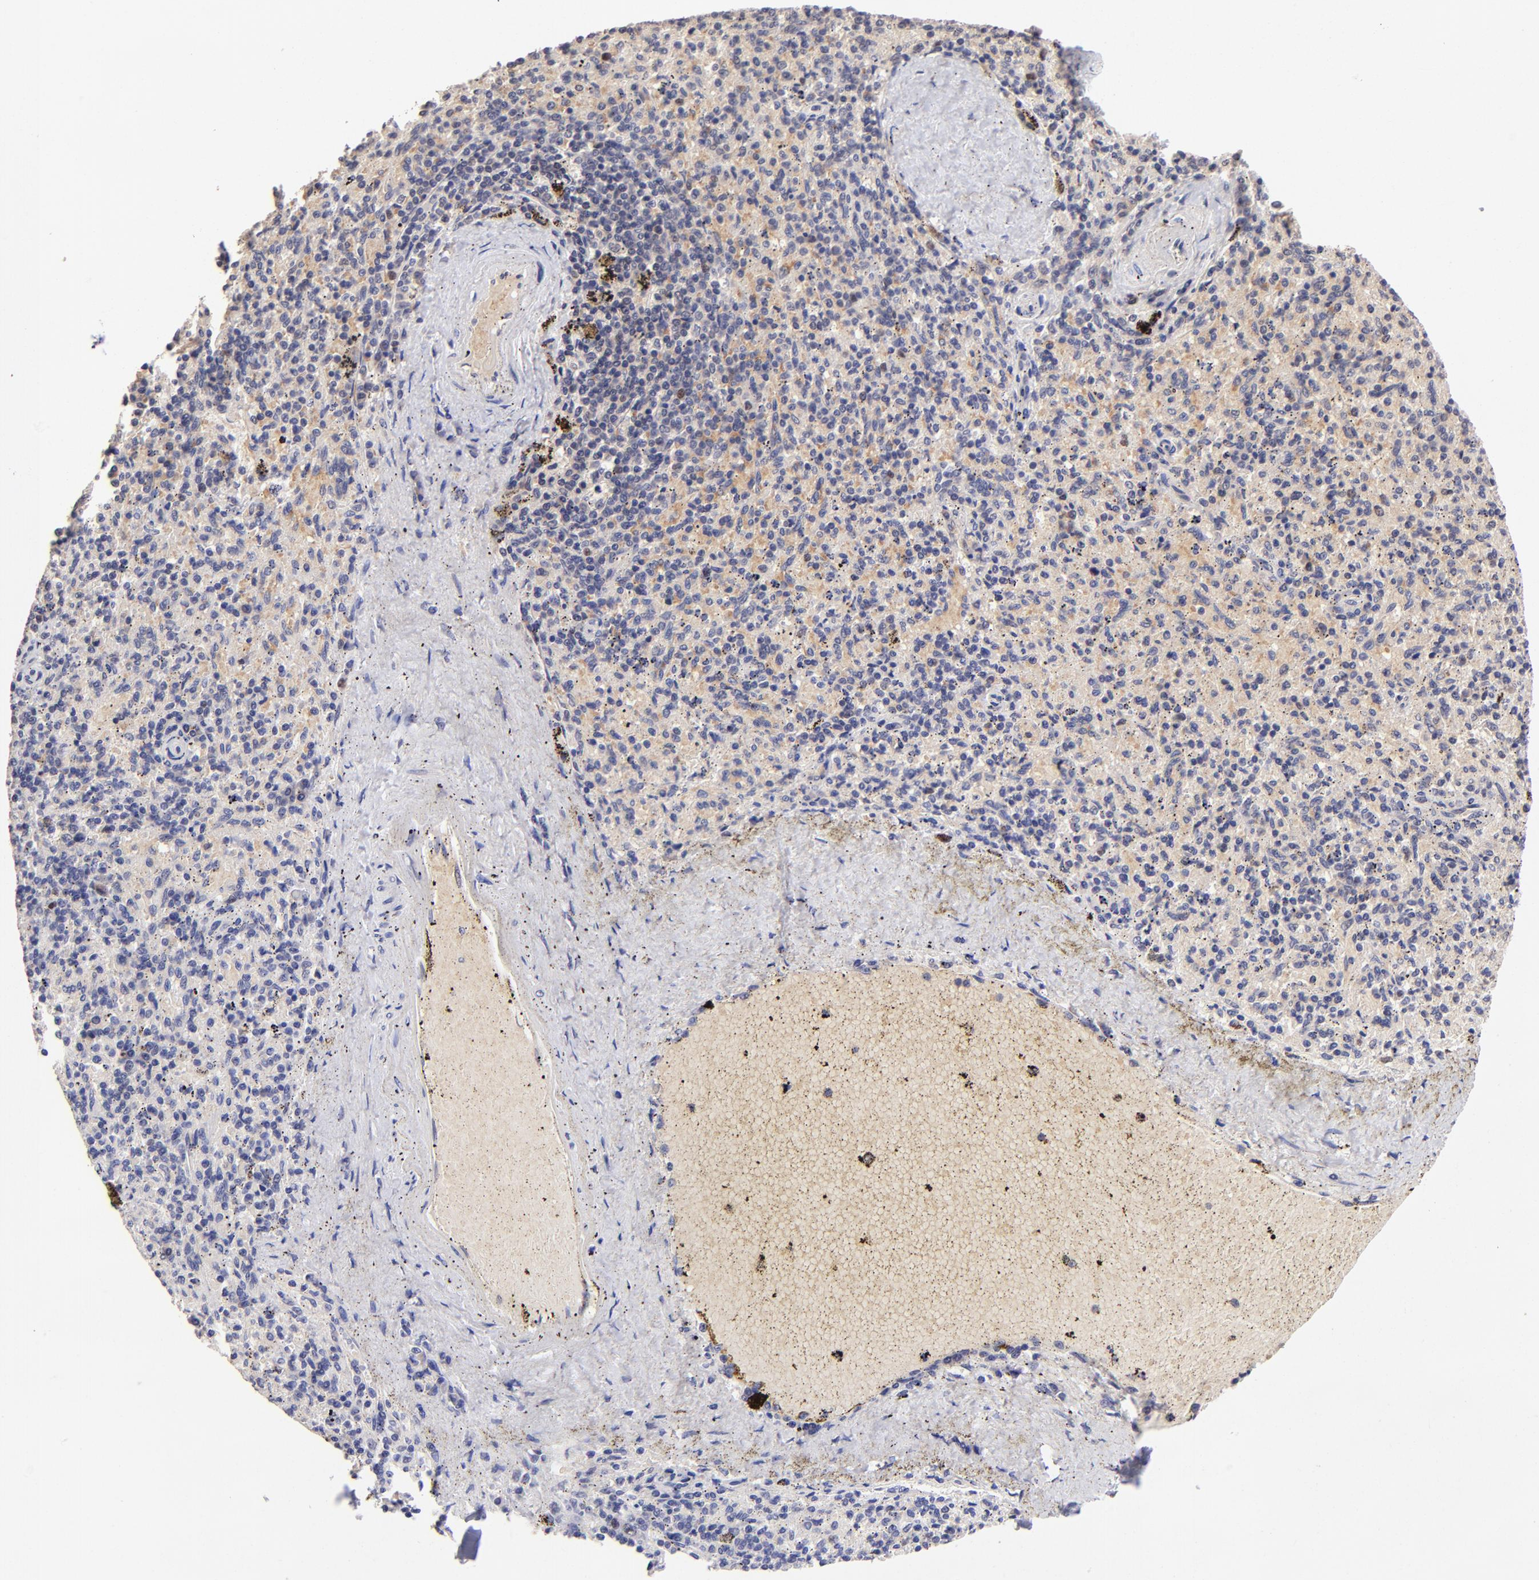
{"staining": {"intensity": "negative", "quantity": "none", "location": "none"}, "tissue": "spleen", "cell_type": "Cells in red pulp", "image_type": "normal", "snomed": [{"axis": "morphology", "description": "Normal tissue, NOS"}, {"axis": "topography", "description": "Spleen"}], "caption": "Immunohistochemical staining of benign human spleen shows no significant expression in cells in red pulp.", "gene": "DNMT1", "patient": {"sex": "female", "age": 43}}